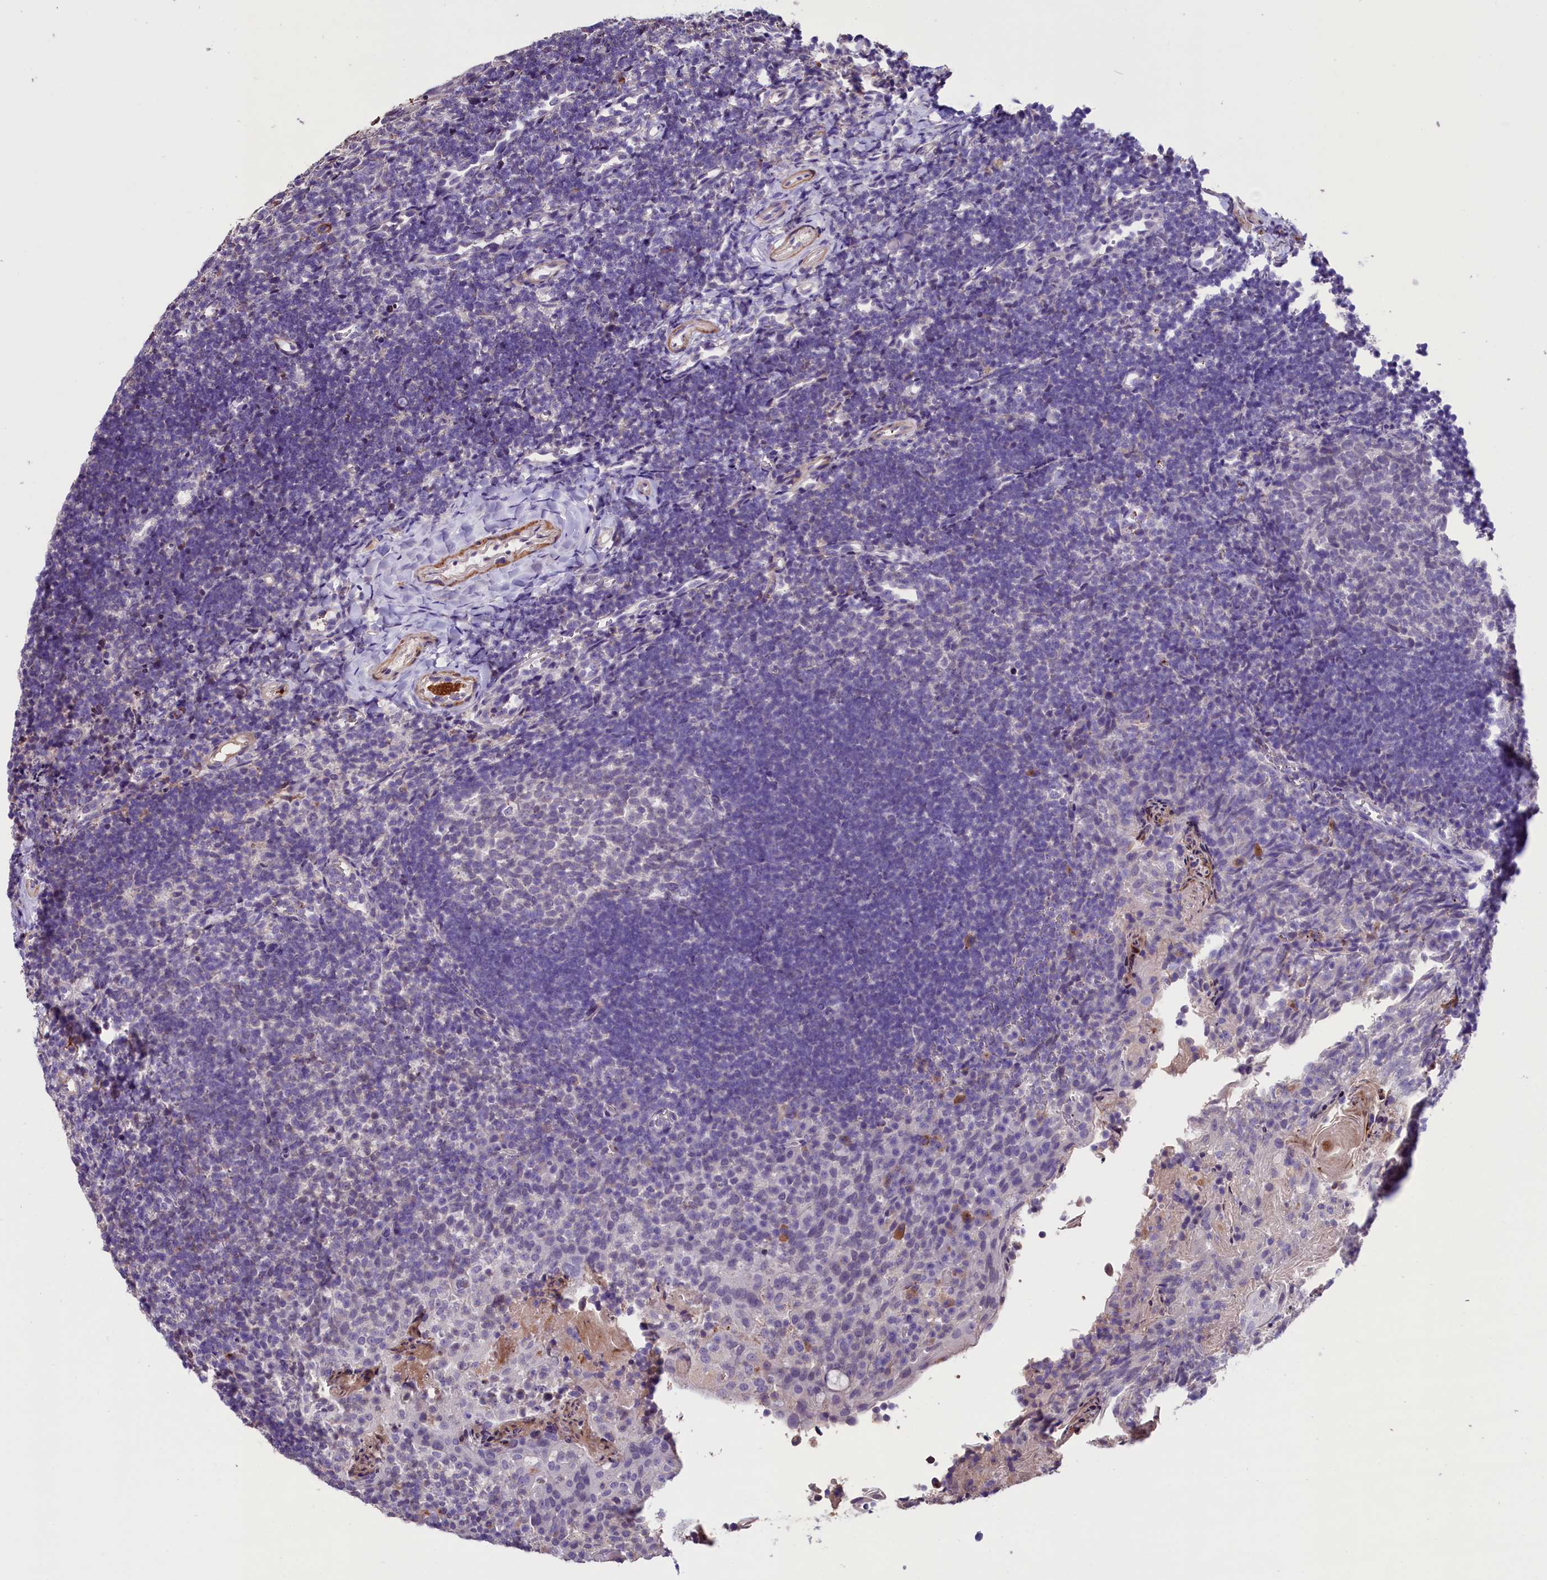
{"staining": {"intensity": "negative", "quantity": "none", "location": "none"}, "tissue": "tonsil", "cell_type": "Germinal center cells", "image_type": "normal", "snomed": [{"axis": "morphology", "description": "Normal tissue, NOS"}, {"axis": "topography", "description": "Tonsil"}], "caption": "Immunohistochemistry (IHC) histopathology image of benign tonsil: tonsil stained with DAB shows no significant protein expression in germinal center cells.", "gene": "MEX3B", "patient": {"sex": "female", "age": 10}}